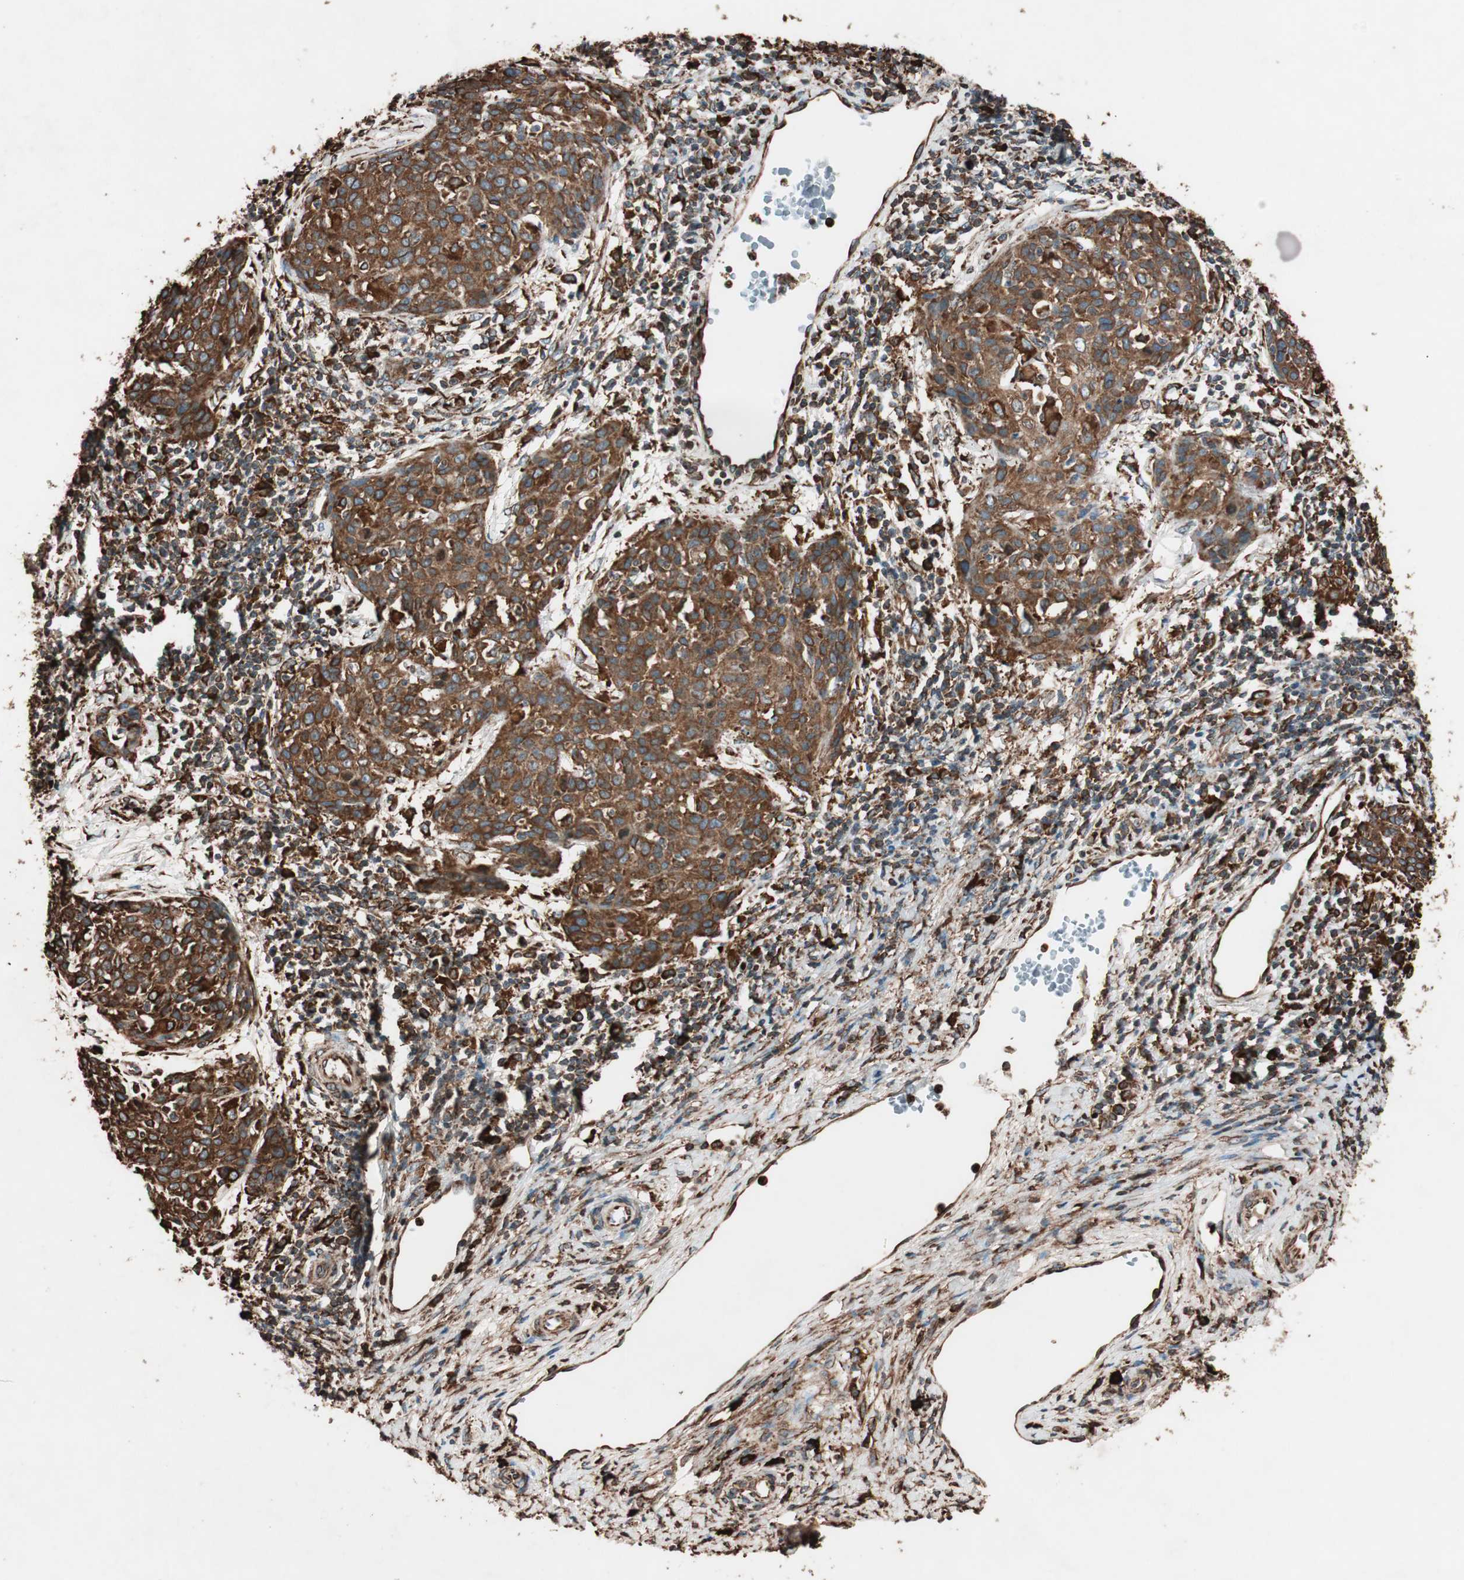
{"staining": {"intensity": "strong", "quantity": ">75%", "location": "cytoplasmic/membranous"}, "tissue": "cervical cancer", "cell_type": "Tumor cells", "image_type": "cancer", "snomed": [{"axis": "morphology", "description": "Squamous cell carcinoma, NOS"}, {"axis": "topography", "description": "Cervix"}], "caption": "Immunohistochemistry of cervical squamous cell carcinoma shows high levels of strong cytoplasmic/membranous positivity in about >75% of tumor cells.", "gene": "VEGFA", "patient": {"sex": "female", "age": 38}}